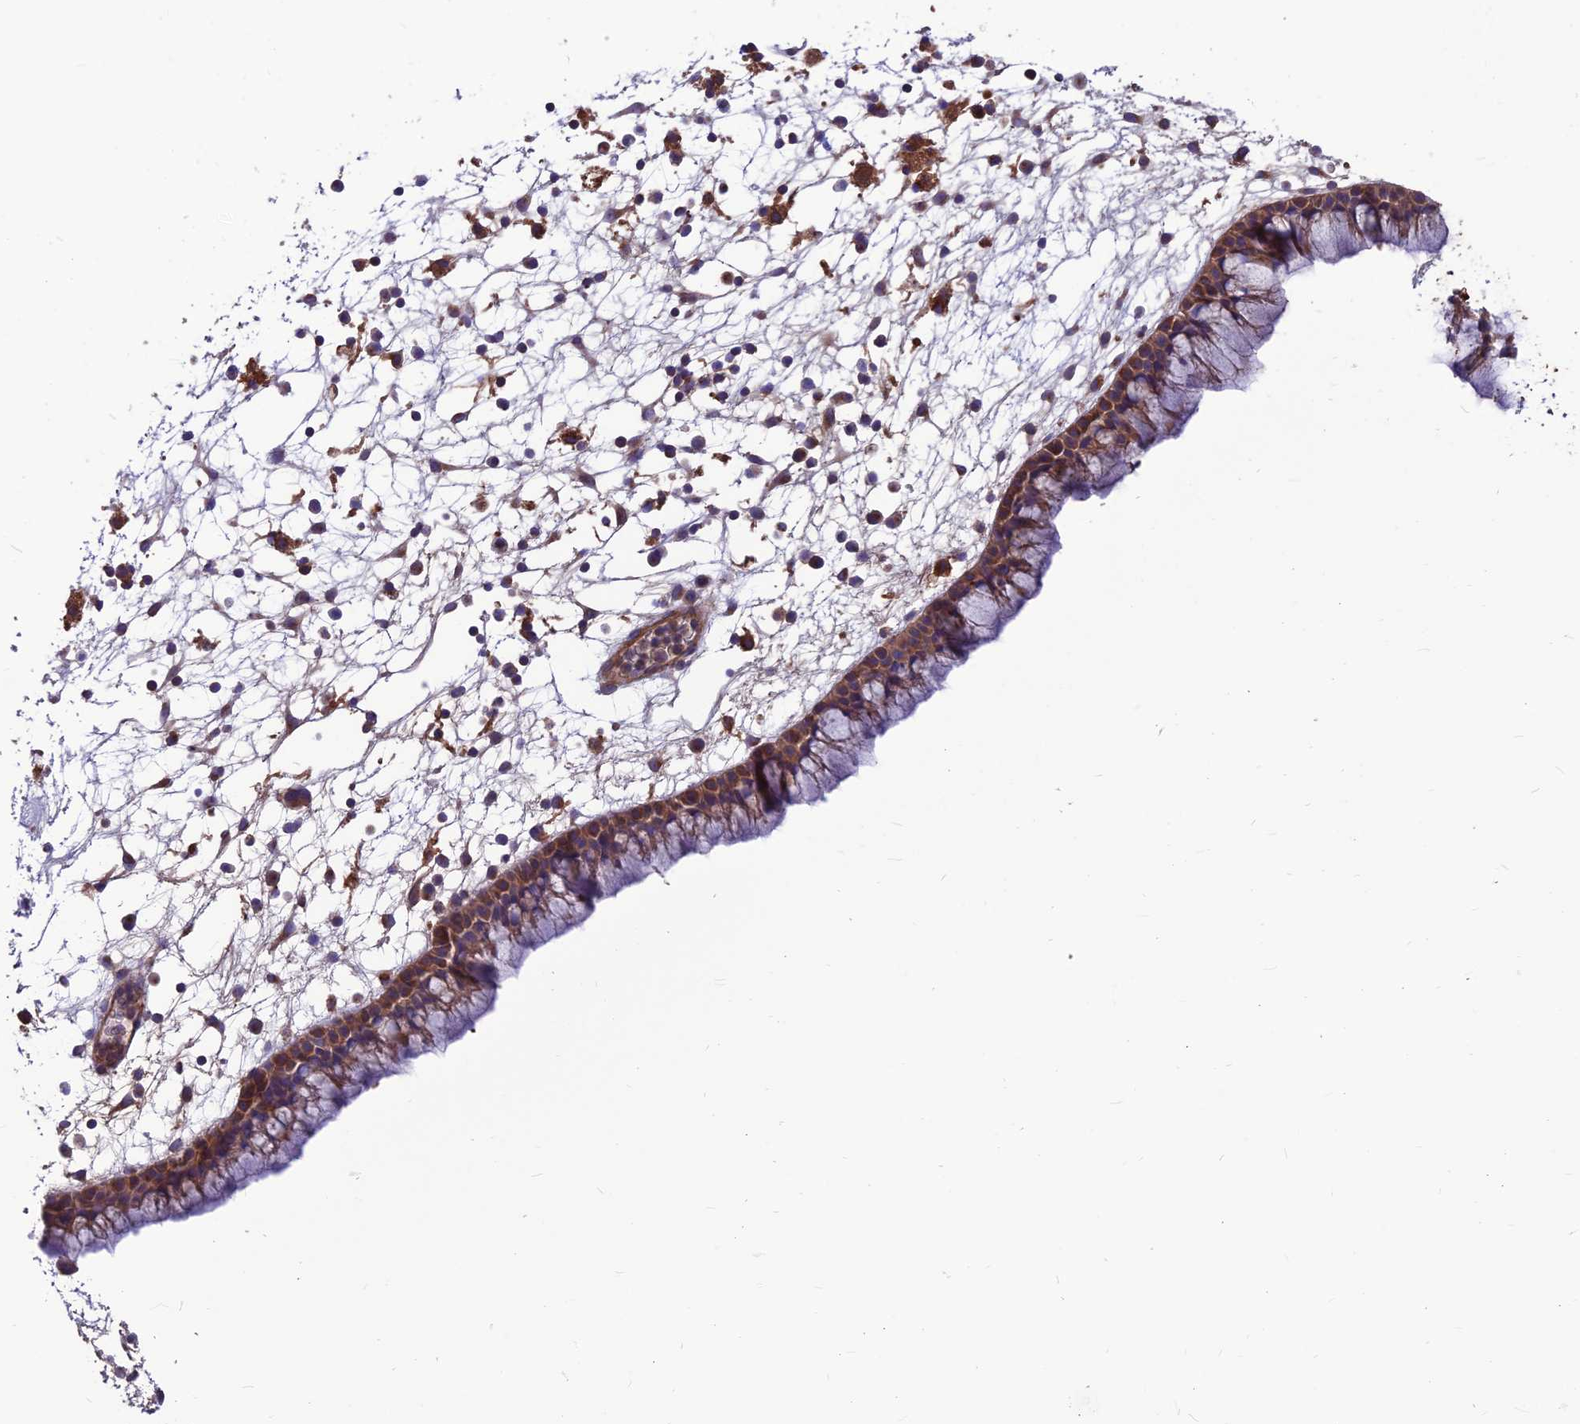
{"staining": {"intensity": "moderate", "quantity": ">75%", "location": "cytoplasmic/membranous"}, "tissue": "nasopharynx", "cell_type": "Respiratory epithelial cells", "image_type": "normal", "snomed": [{"axis": "morphology", "description": "Normal tissue, NOS"}, {"axis": "morphology", "description": "Inflammation, NOS"}, {"axis": "morphology", "description": "Malignant melanoma, Metastatic site"}, {"axis": "topography", "description": "Nasopharynx"}], "caption": "Immunohistochemistry of benign nasopharynx exhibits medium levels of moderate cytoplasmic/membranous staining in approximately >75% of respiratory epithelial cells.", "gene": "VPS16", "patient": {"sex": "male", "age": 70}}